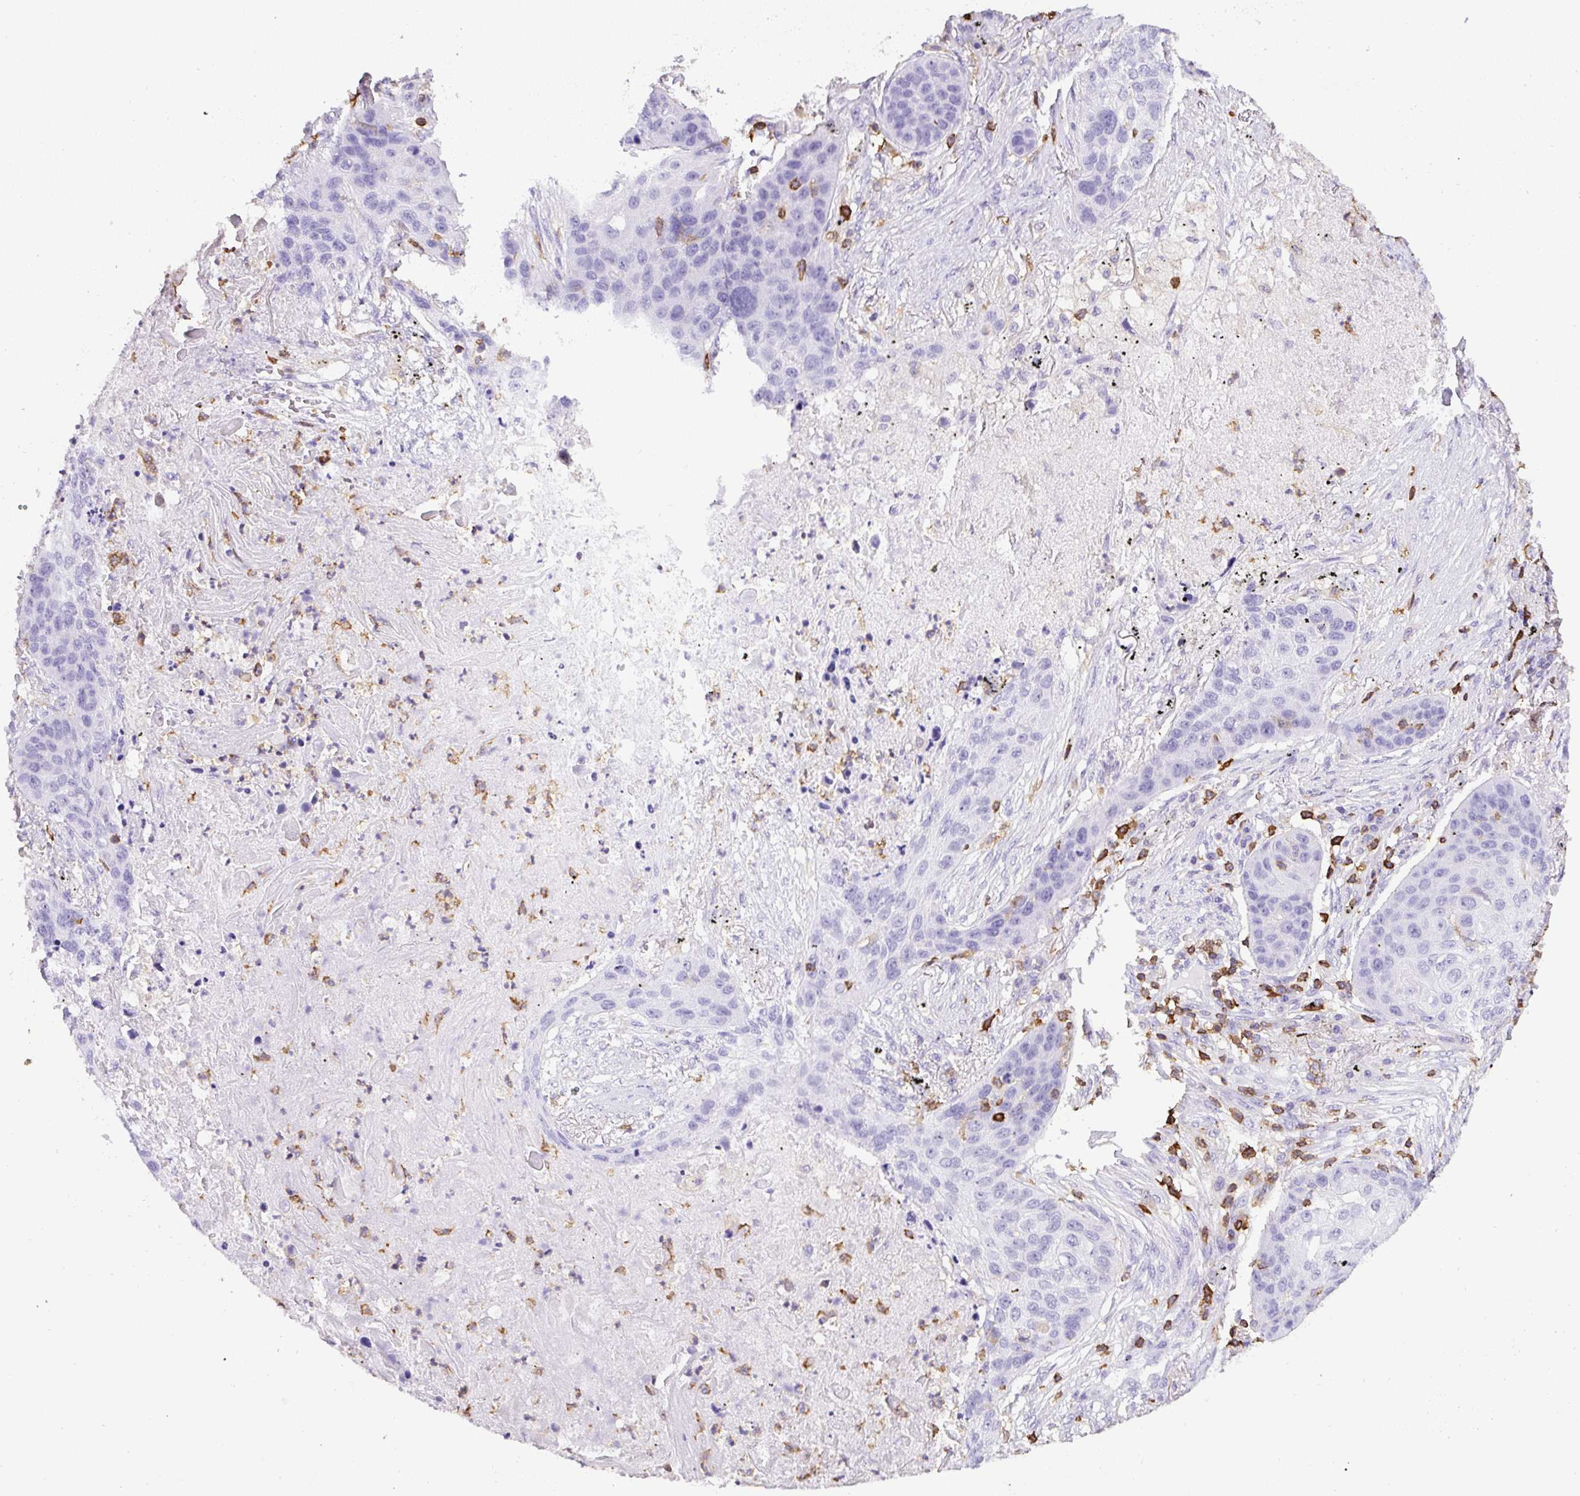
{"staining": {"intensity": "negative", "quantity": "none", "location": "none"}, "tissue": "lung cancer", "cell_type": "Tumor cells", "image_type": "cancer", "snomed": [{"axis": "morphology", "description": "Squamous cell carcinoma, NOS"}, {"axis": "topography", "description": "Lung"}], "caption": "A photomicrograph of lung cancer stained for a protein shows no brown staining in tumor cells. (Stains: DAB (3,3'-diaminobenzidine) immunohistochemistry with hematoxylin counter stain, Microscopy: brightfield microscopy at high magnification).", "gene": "FAM228B", "patient": {"sex": "female", "age": 63}}